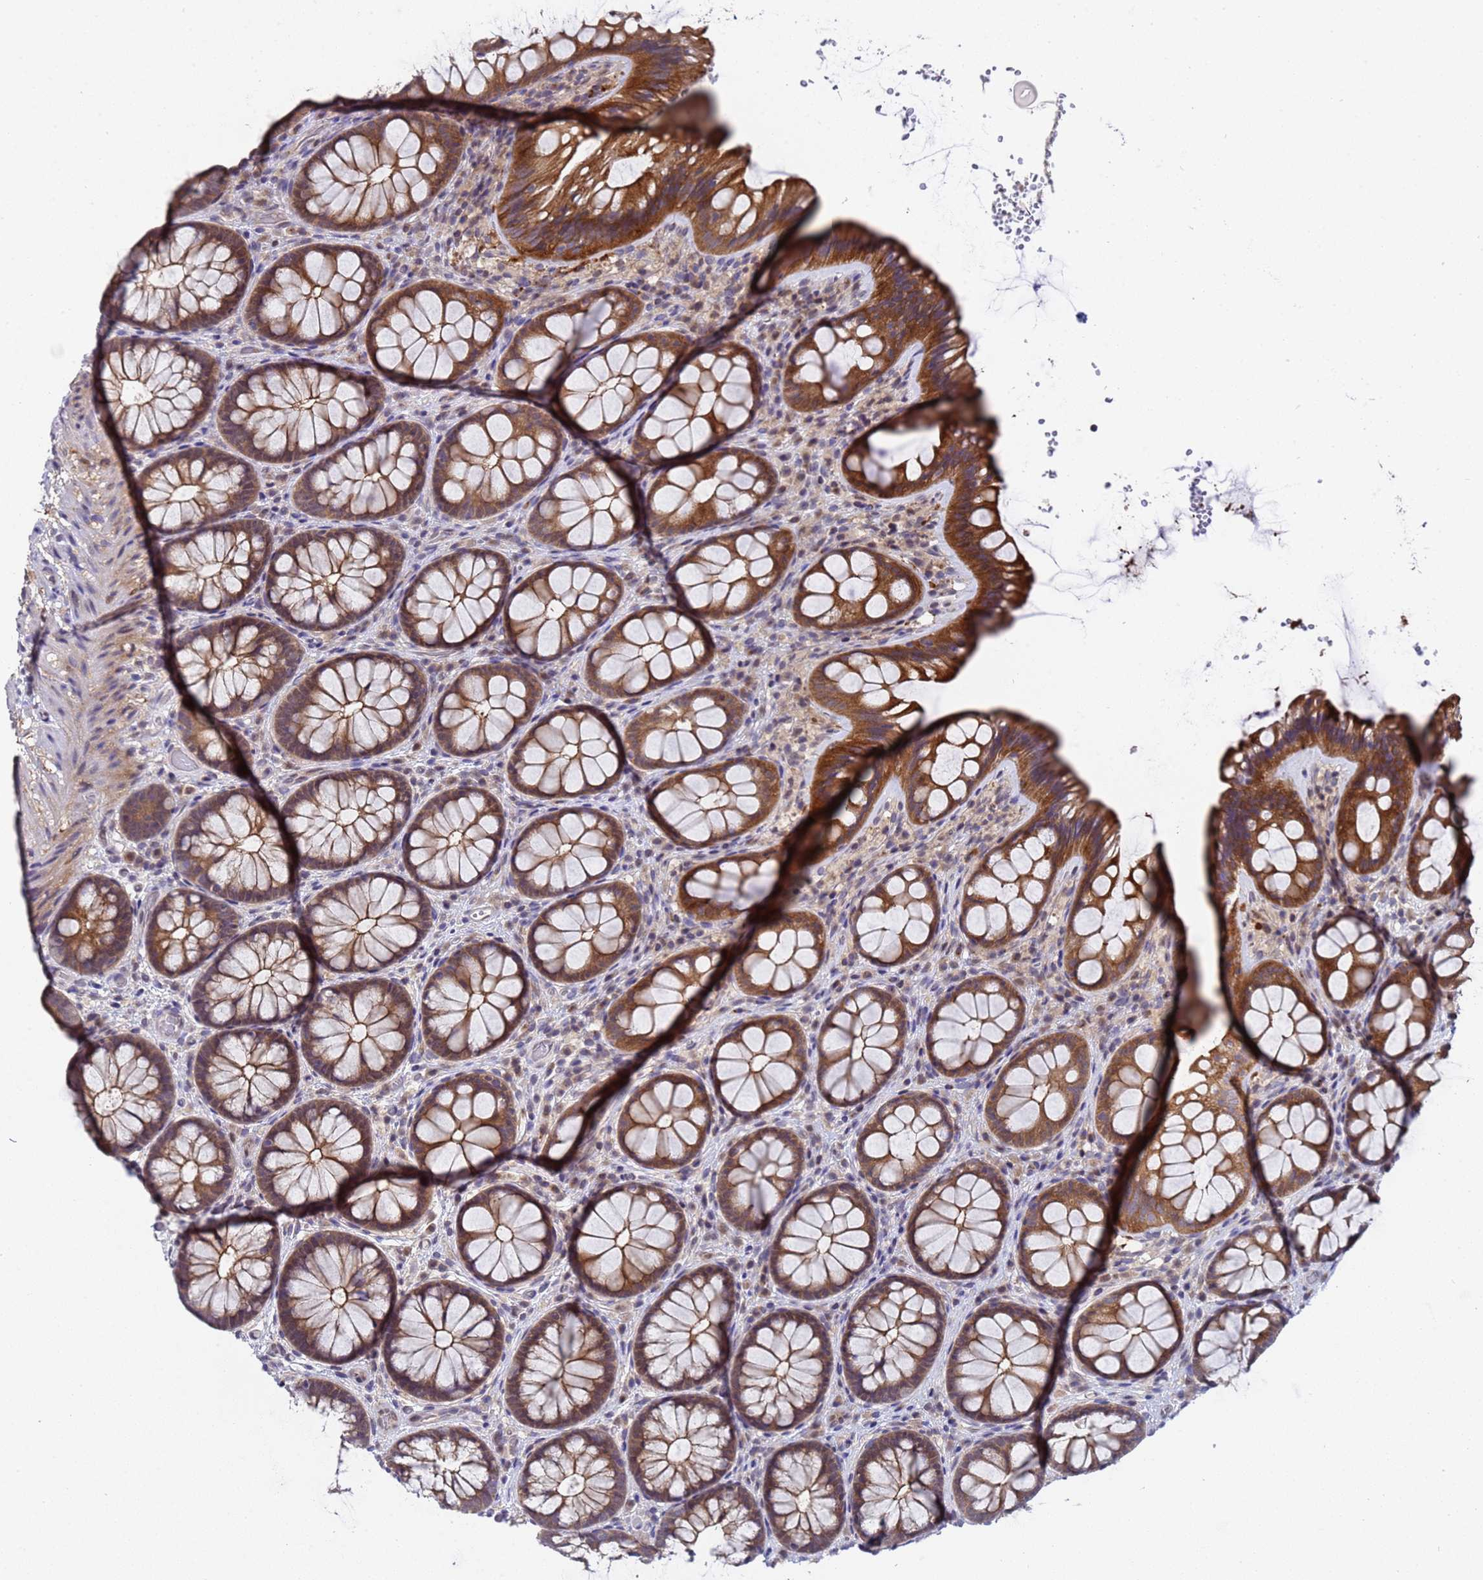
{"staining": {"intensity": "weak", "quantity": ">75%", "location": "cytoplasmic/membranous"}, "tissue": "colon", "cell_type": "Endothelial cells", "image_type": "normal", "snomed": [{"axis": "morphology", "description": "Normal tissue, NOS"}, {"axis": "topography", "description": "Colon"}], "caption": "IHC histopathology image of normal colon stained for a protein (brown), which shows low levels of weak cytoplasmic/membranous staining in about >75% of endothelial cells.", "gene": "ANAPC13", "patient": {"sex": "male", "age": 46}}